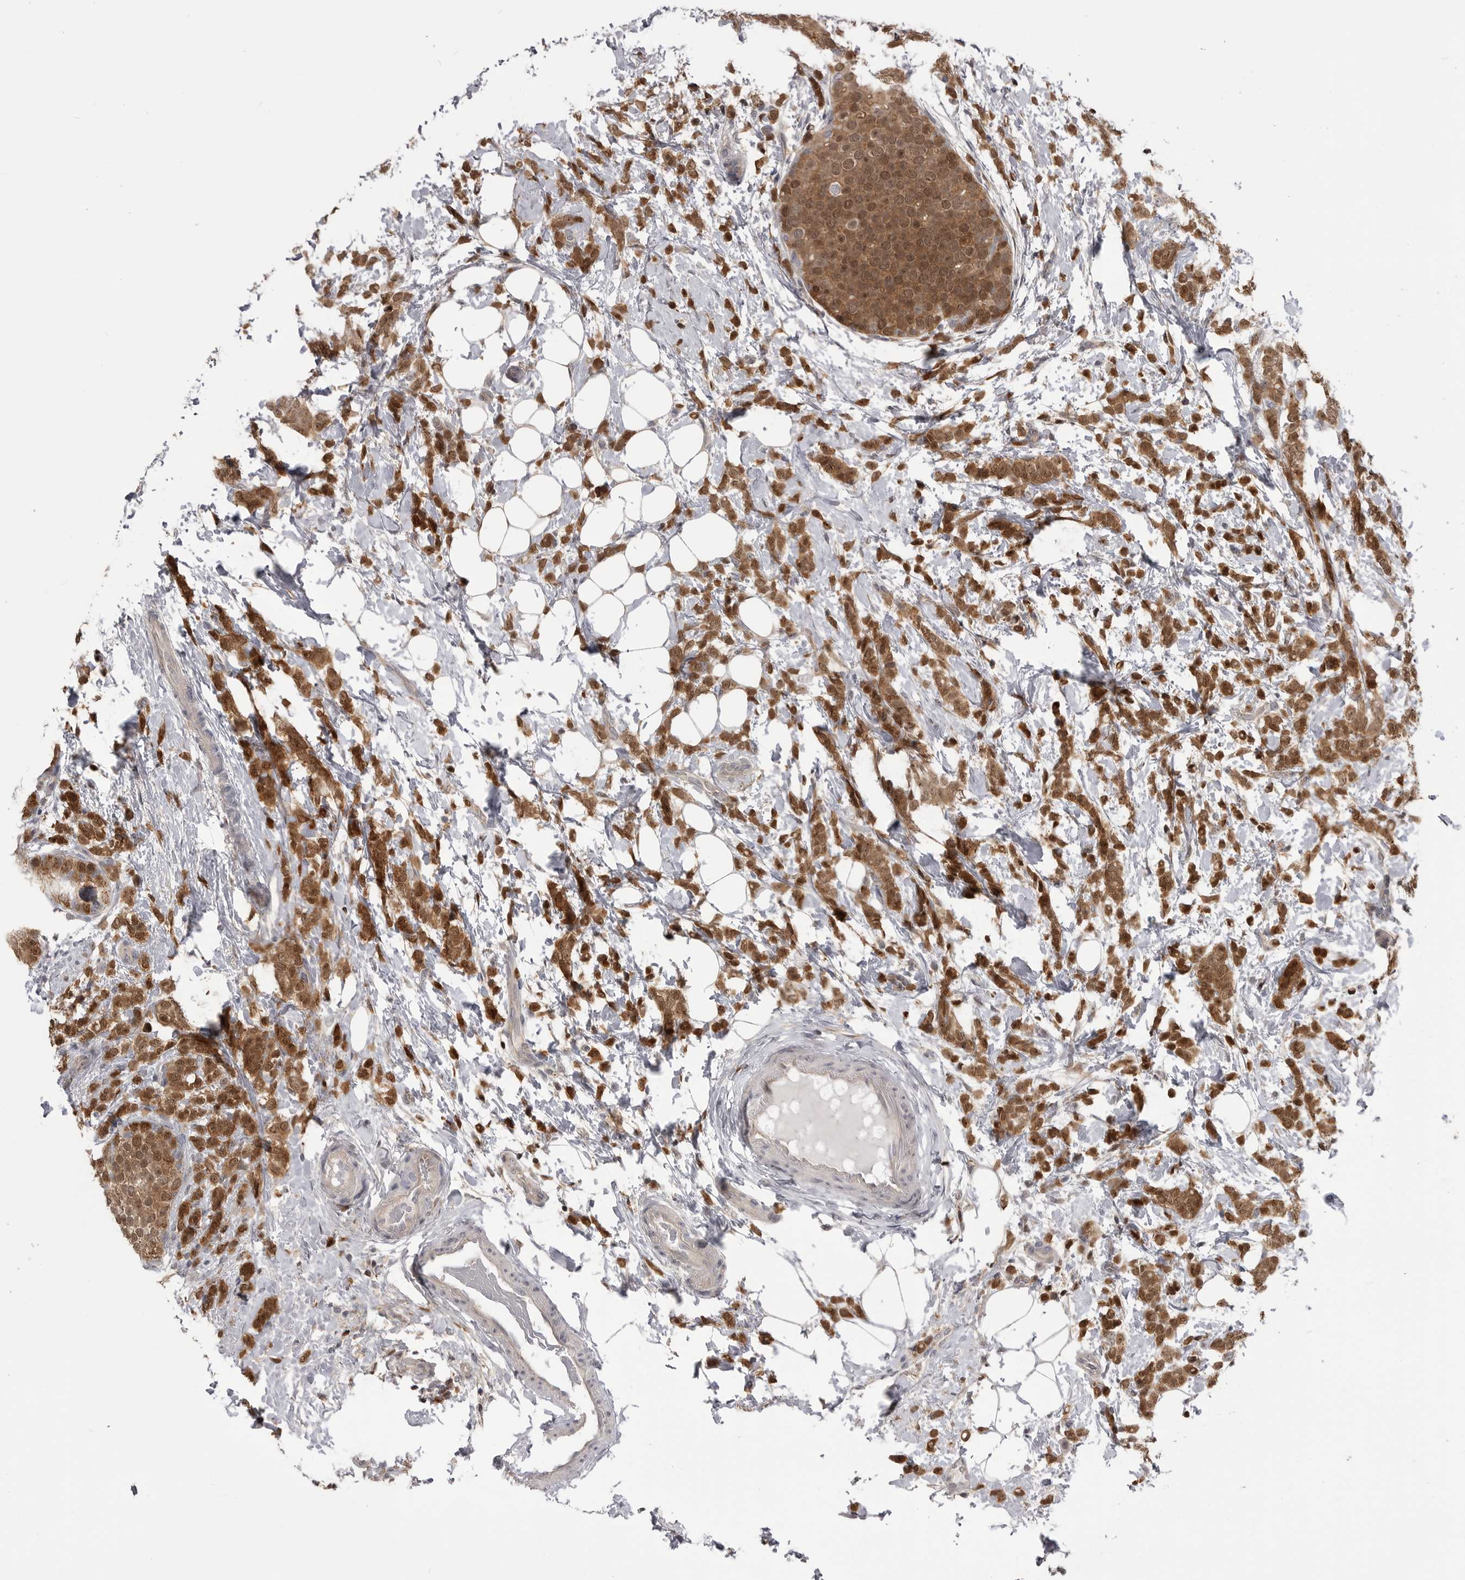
{"staining": {"intensity": "moderate", "quantity": ">75%", "location": "cytoplasmic/membranous,nuclear"}, "tissue": "breast cancer", "cell_type": "Tumor cells", "image_type": "cancer", "snomed": [{"axis": "morphology", "description": "Lobular carcinoma"}, {"axis": "topography", "description": "Breast"}], "caption": "Approximately >75% of tumor cells in human breast lobular carcinoma display moderate cytoplasmic/membranous and nuclear protein staining as visualized by brown immunohistochemical staining.", "gene": "MAPK13", "patient": {"sex": "female", "age": 50}}